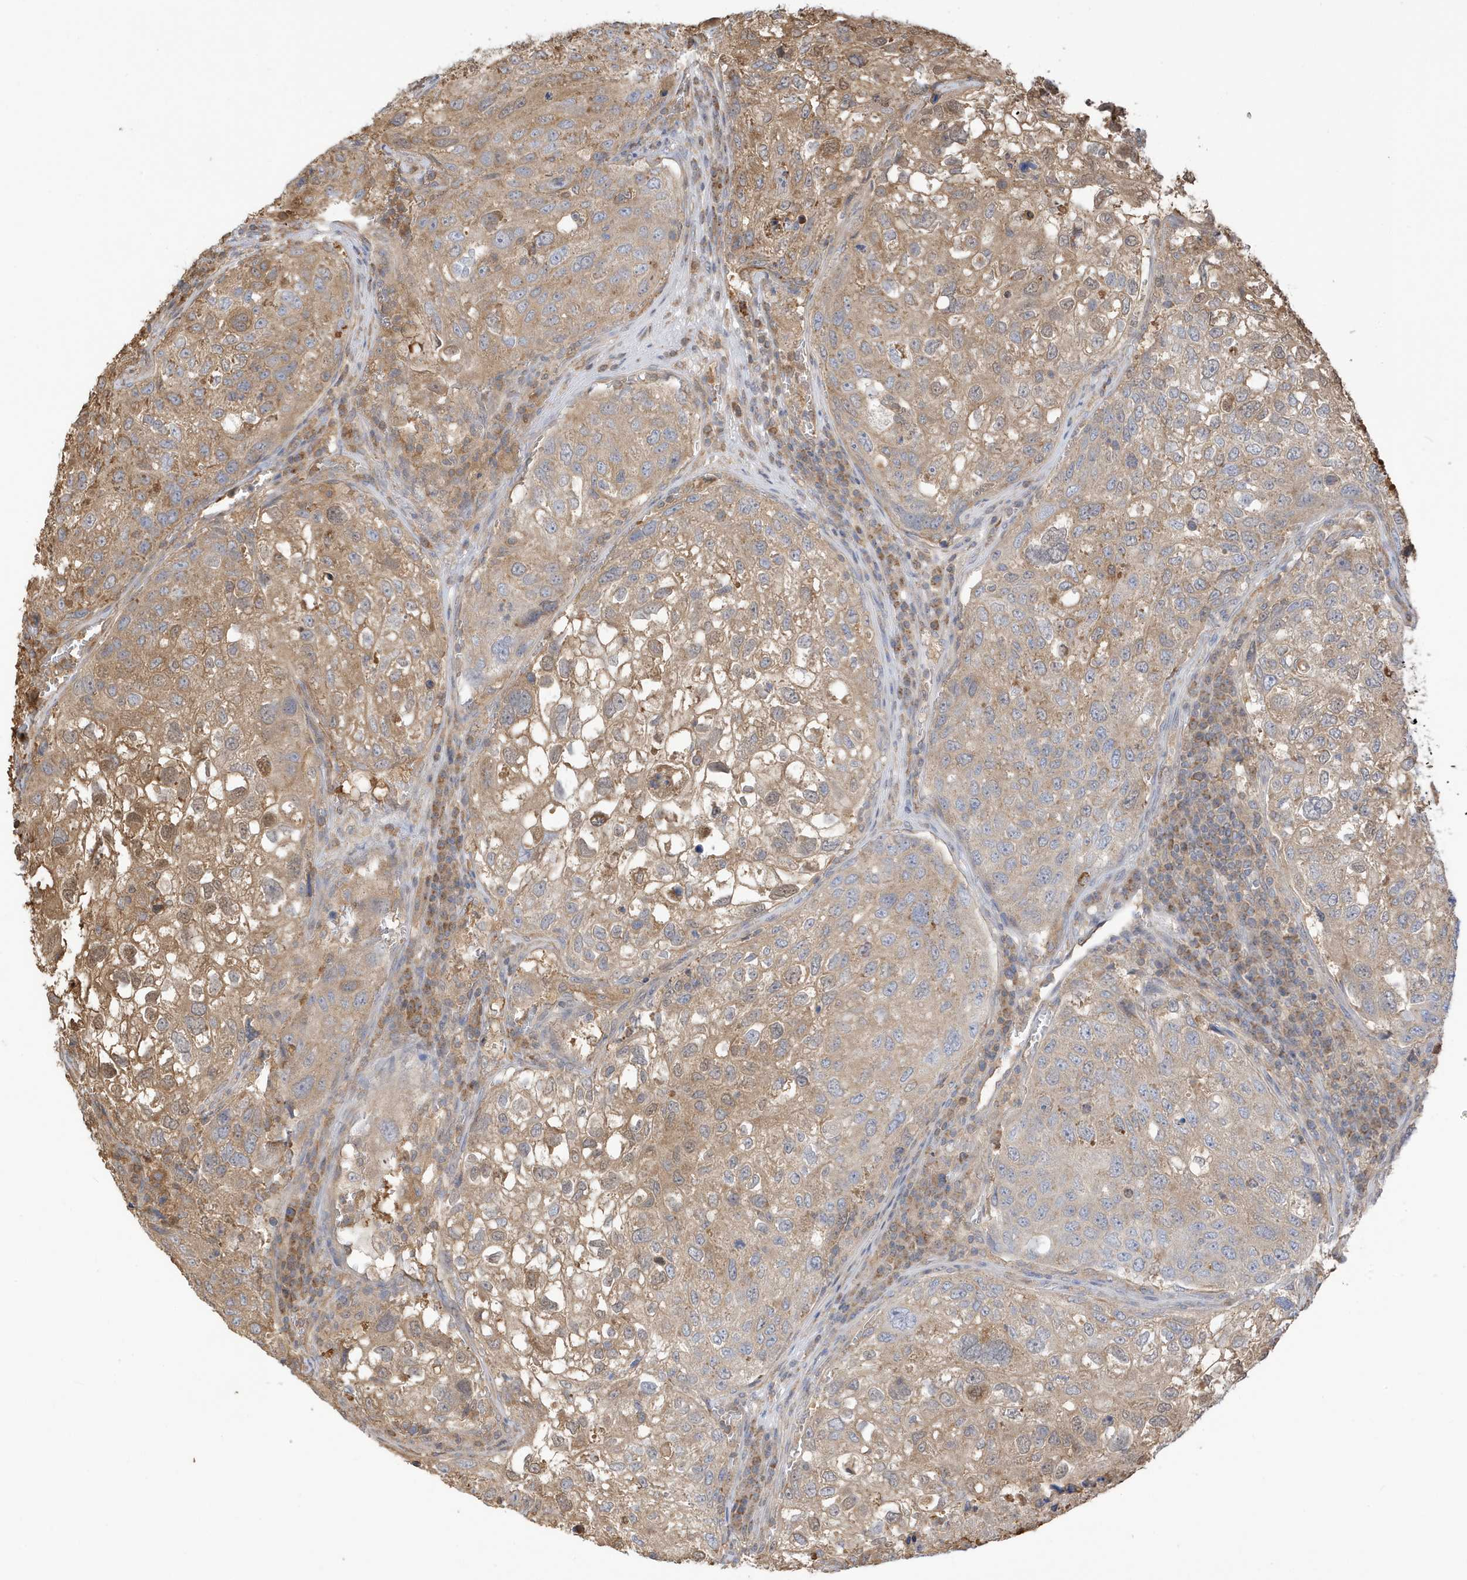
{"staining": {"intensity": "moderate", "quantity": ">75%", "location": "cytoplasmic/membranous"}, "tissue": "urothelial cancer", "cell_type": "Tumor cells", "image_type": "cancer", "snomed": [{"axis": "morphology", "description": "Urothelial carcinoma, High grade"}, {"axis": "topography", "description": "Lymph node"}, {"axis": "topography", "description": "Urinary bladder"}], "caption": "High-grade urothelial carcinoma stained with DAB immunohistochemistry (IHC) reveals medium levels of moderate cytoplasmic/membranous staining in about >75% of tumor cells.", "gene": "AZI2", "patient": {"sex": "male", "age": 51}}